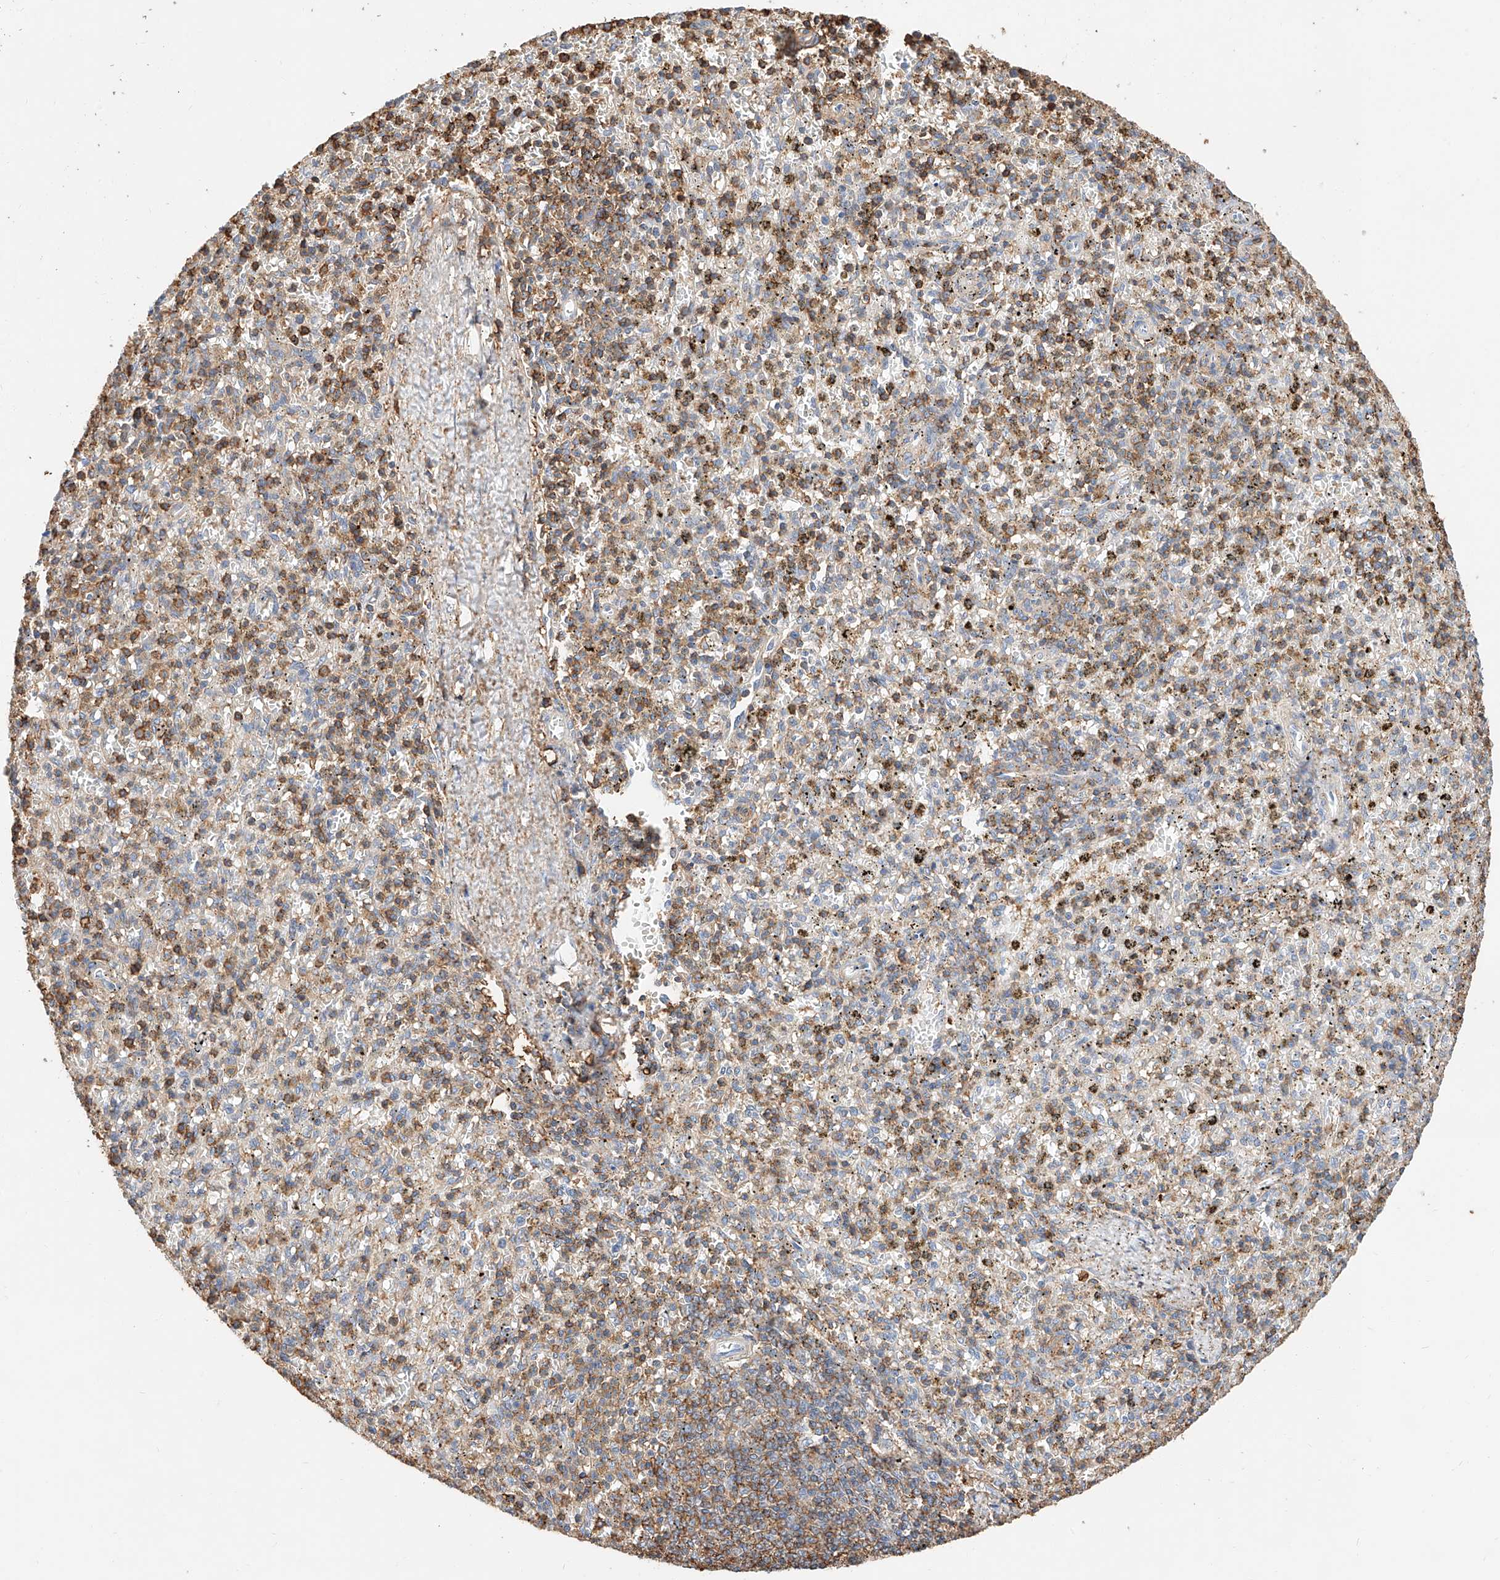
{"staining": {"intensity": "moderate", "quantity": "25%-75%", "location": "cytoplasmic/membranous"}, "tissue": "spleen", "cell_type": "Cells in red pulp", "image_type": "normal", "snomed": [{"axis": "morphology", "description": "Normal tissue, NOS"}, {"axis": "topography", "description": "Spleen"}], "caption": "The immunohistochemical stain highlights moderate cytoplasmic/membranous expression in cells in red pulp of benign spleen. (Brightfield microscopy of DAB IHC at high magnification).", "gene": "WFS1", "patient": {"sex": "male", "age": 72}}